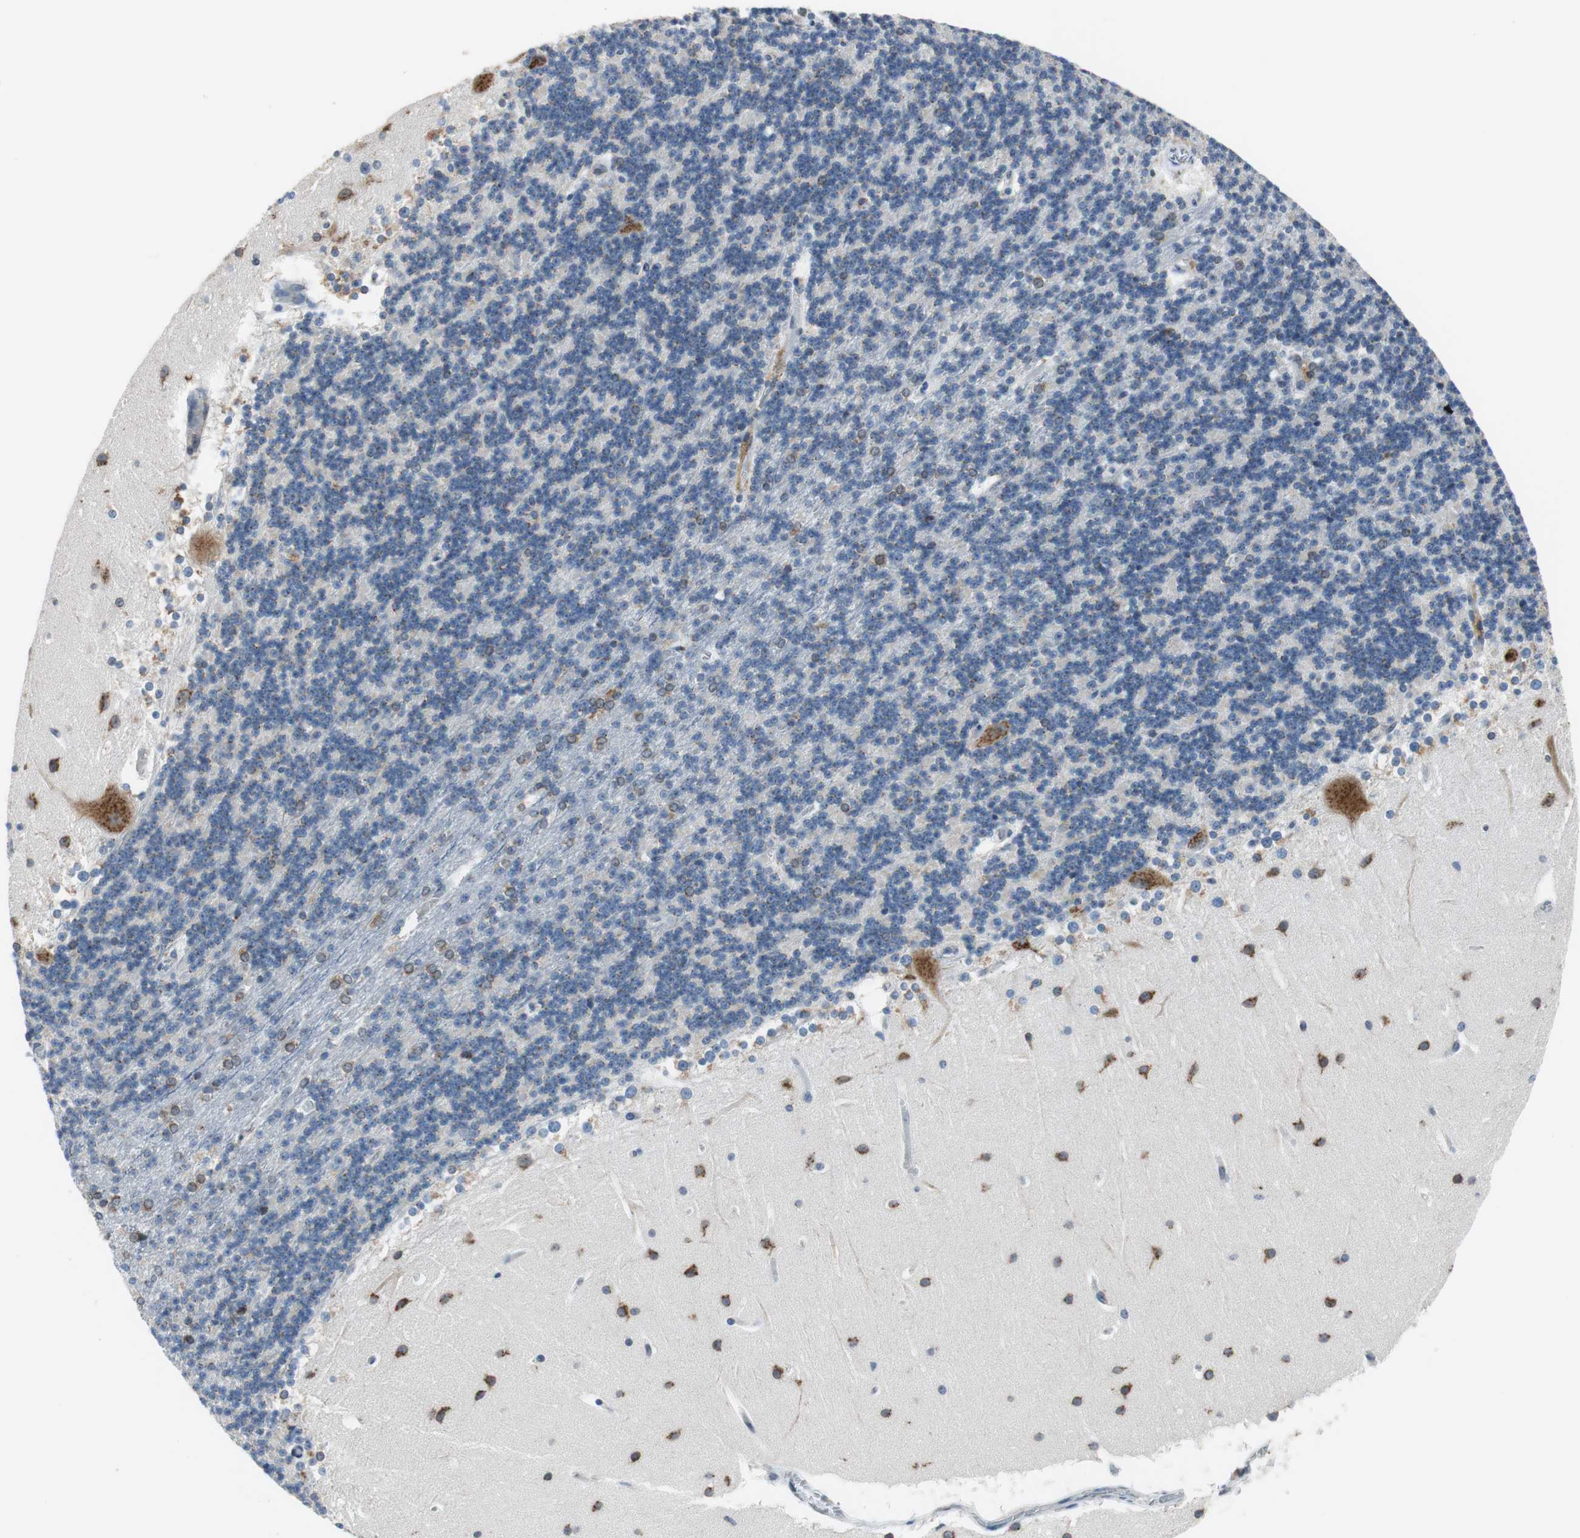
{"staining": {"intensity": "moderate", "quantity": "<25%", "location": "cytoplasmic/membranous"}, "tissue": "cerebellum", "cell_type": "Cells in granular layer", "image_type": "normal", "snomed": [{"axis": "morphology", "description": "Normal tissue, NOS"}, {"axis": "topography", "description": "Cerebellum"}], "caption": "About <25% of cells in granular layer in normal cerebellum display moderate cytoplasmic/membranous protein staining as visualized by brown immunohistochemical staining.", "gene": "TMED7", "patient": {"sex": "female", "age": 19}}